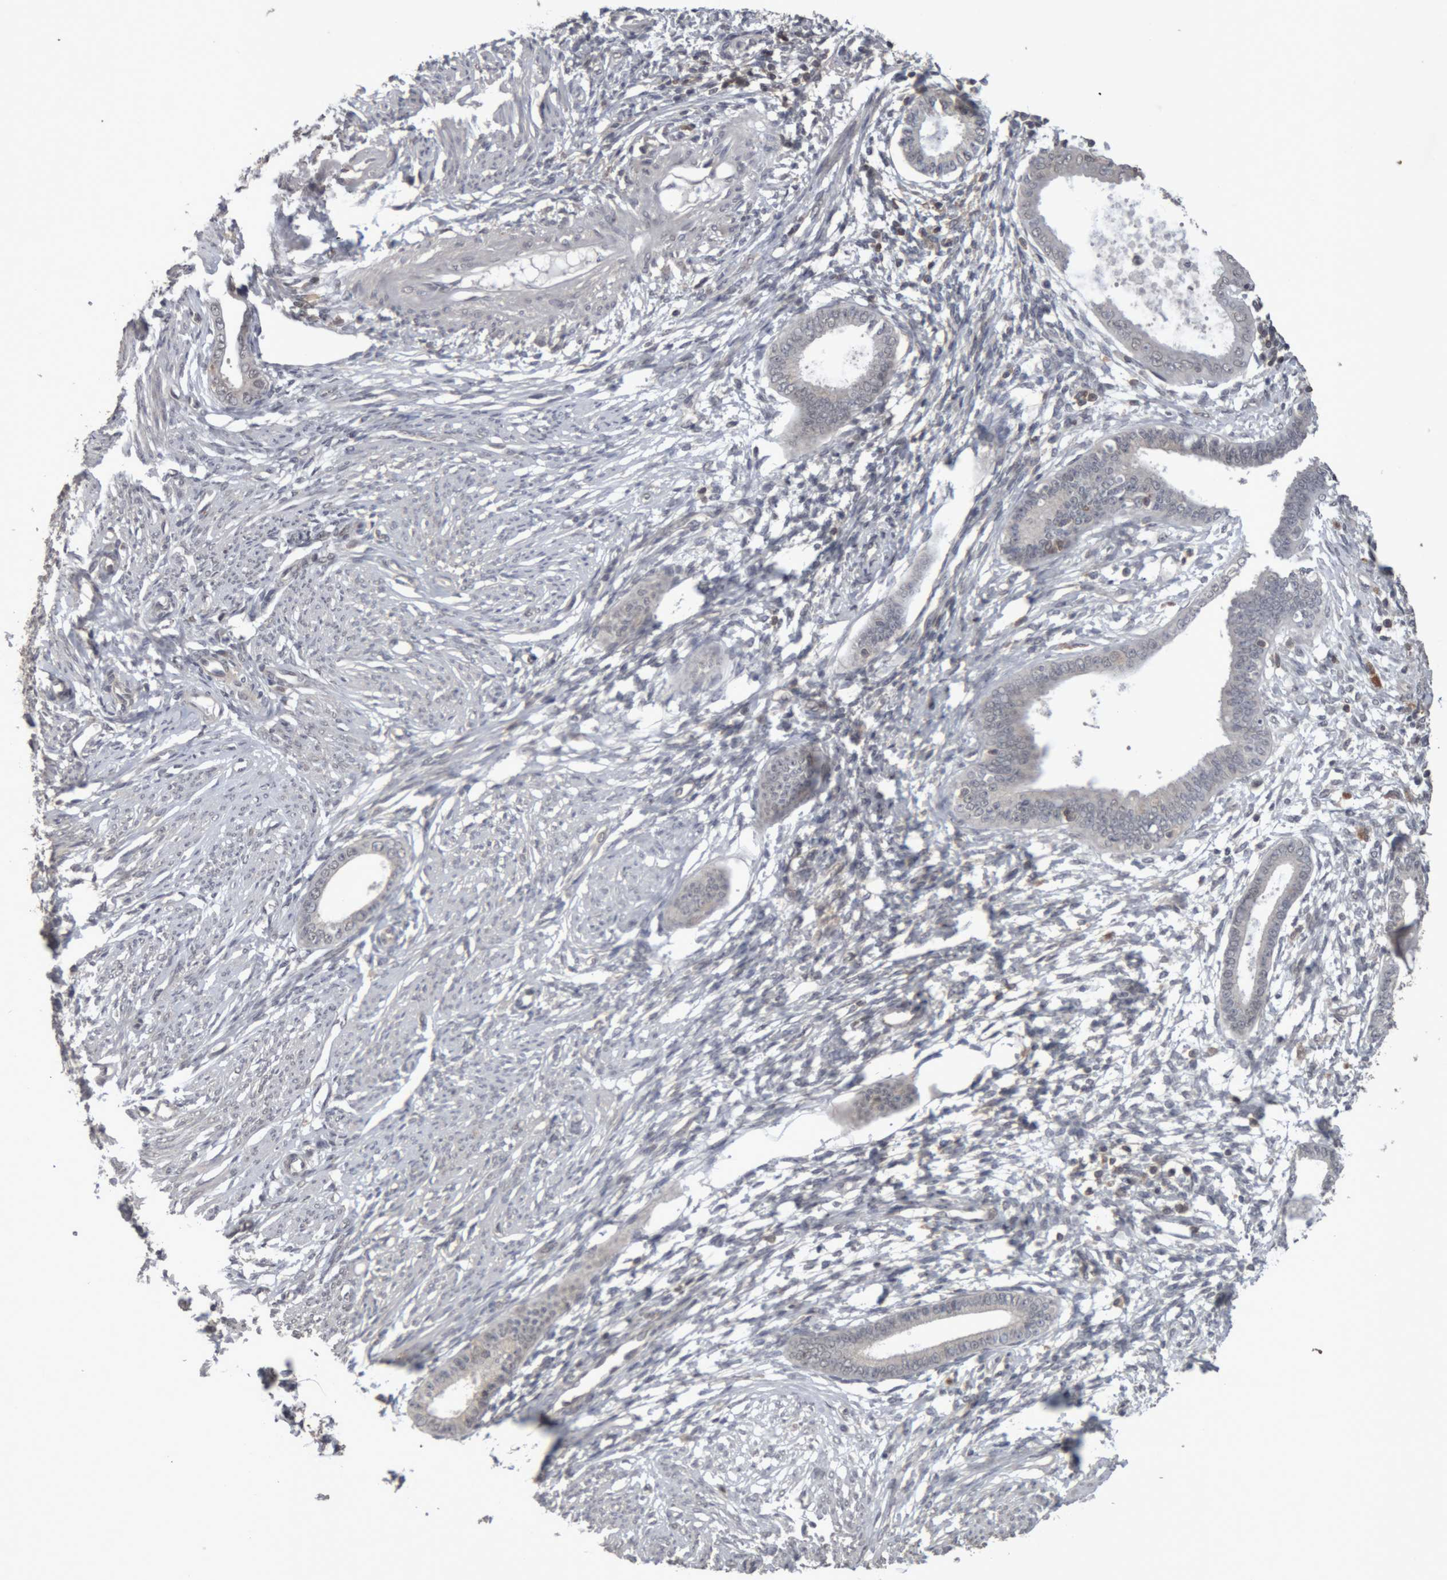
{"staining": {"intensity": "negative", "quantity": "none", "location": "none"}, "tissue": "endometrium", "cell_type": "Cells in endometrial stroma", "image_type": "normal", "snomed": [{"axis": "morphology", "description": "Normal tissue, NOS"}, {"axis": "topography", "description": "Endometrium"}], "caption": "High power microscopy photomicrograph of an immunohistochemistry (IHC) micrograph of unremarkable endometrium, revealing no significant positivity in cells in endometrial stroma.", "gene": "NFATC2", "patient": {"sex": "female", "age": 56}}